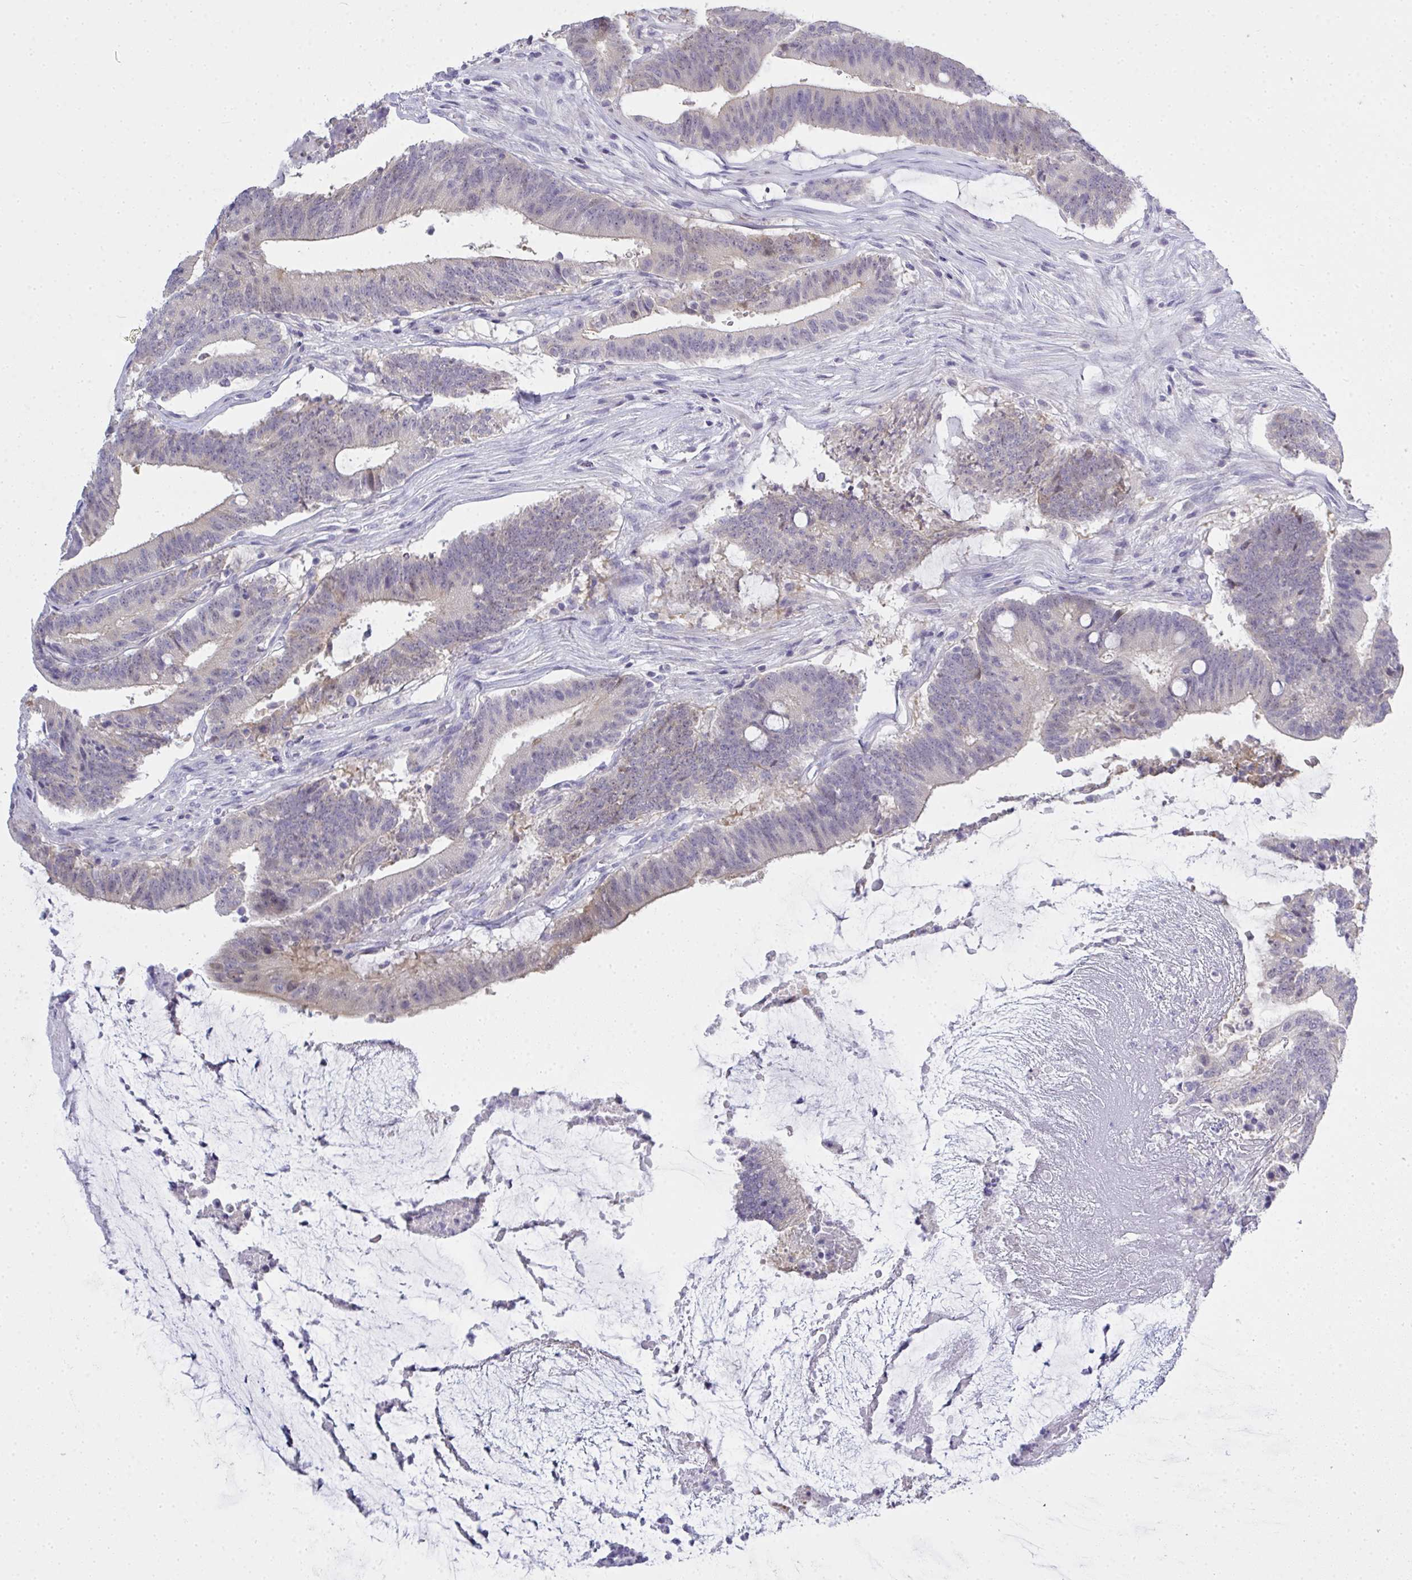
{"staining": {"intensity": "negative", "quantity": "none", "location": "none"}, "tissue": "colorectal cancer", "cell_type": "Tumor cells", "image_type": "cancer", "snomed": [{"axis": "morphology", "description": "Adenocarcinoma, NOS"}, {"axis": "topography", "description": "Colon"}], "caption": "Tumor cells show no significant positivity in colorectal cancer.", "gene": "GSDMB", "patient": {"sex": "female", "age": 43}}